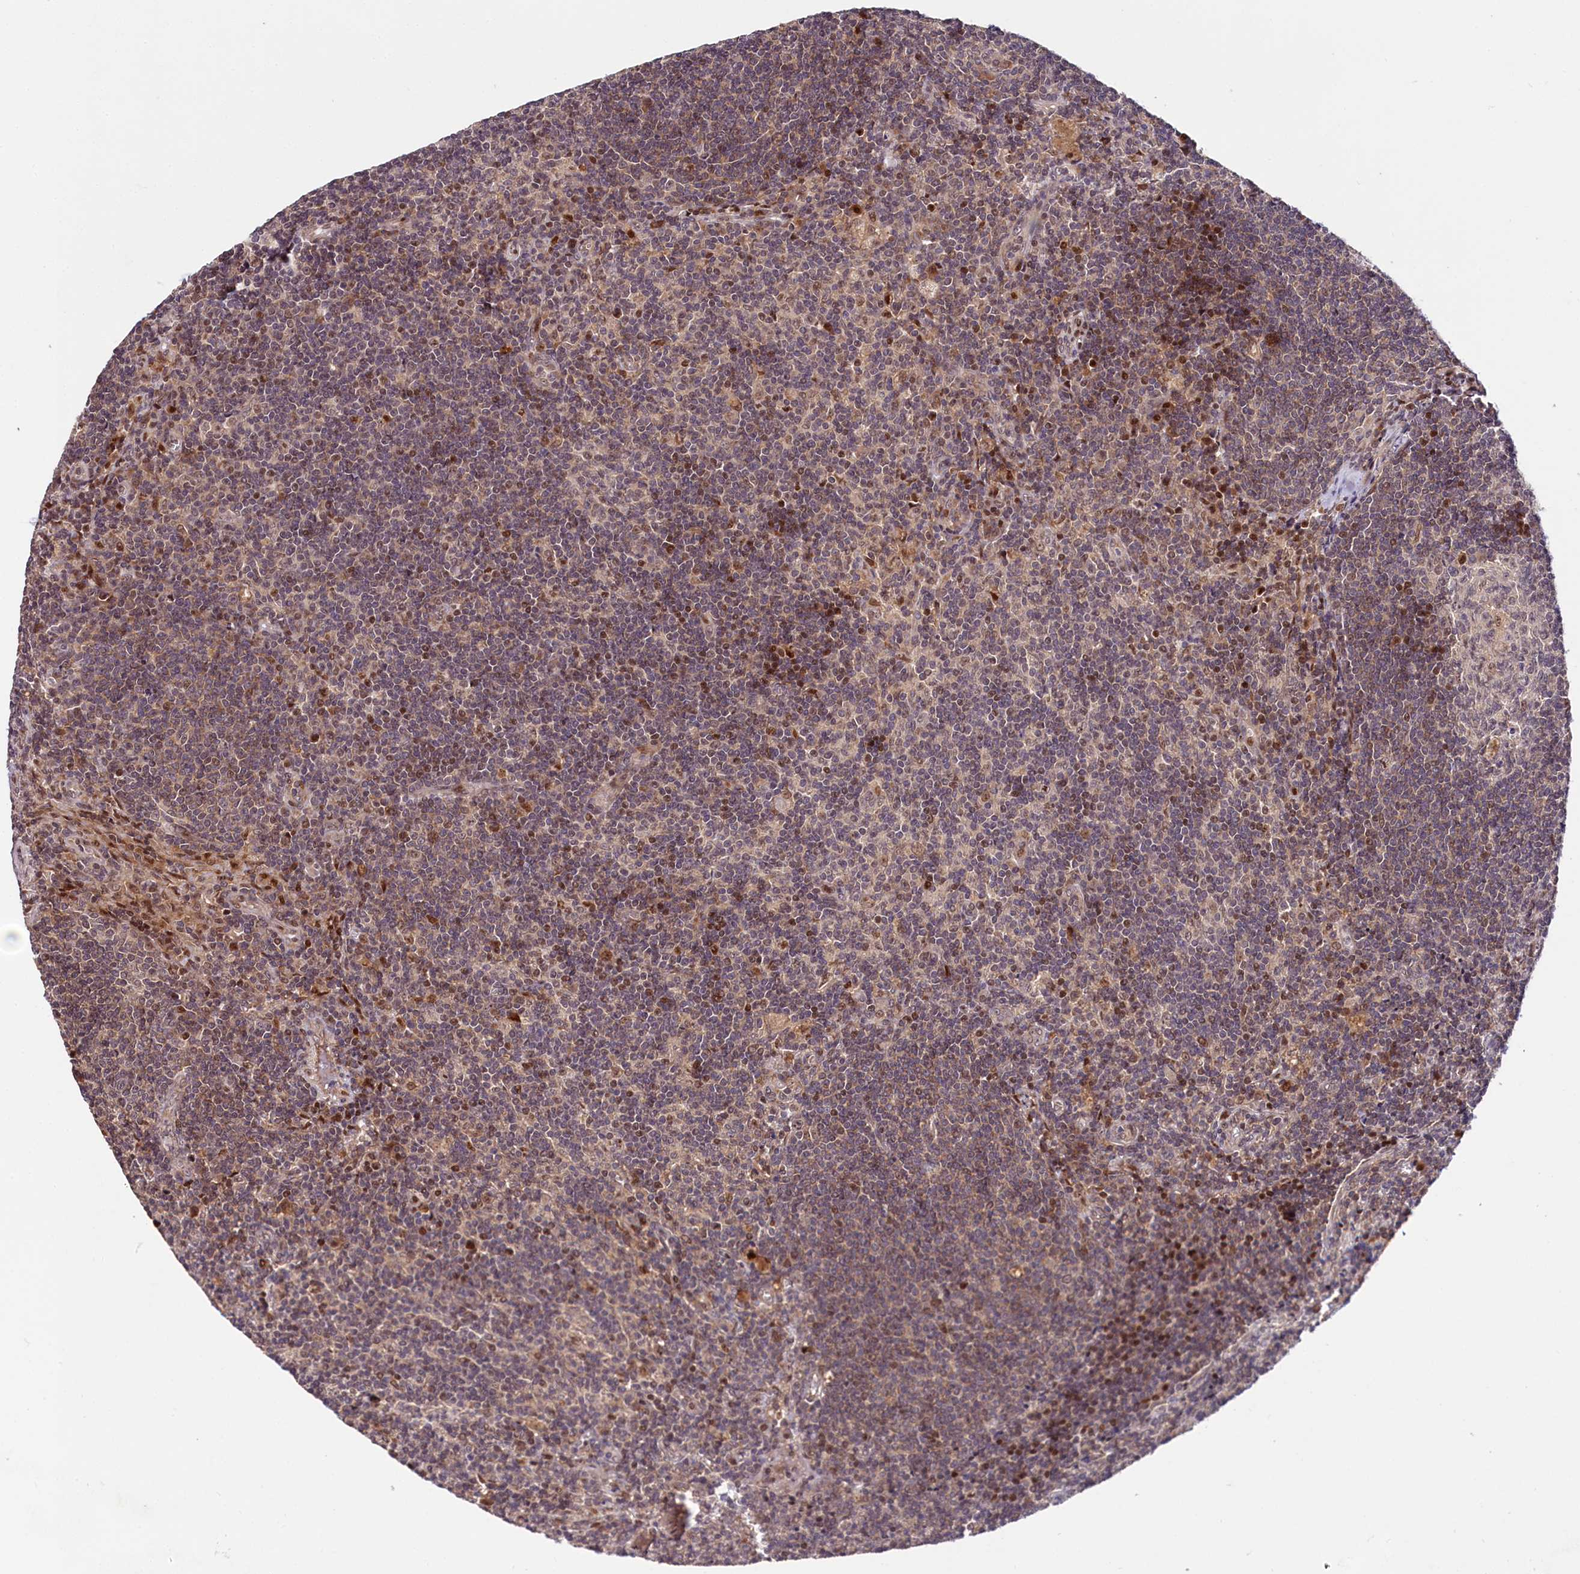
{"staining": {"intensity": "moderate", "quantity": "<25%", "location": "cytoplasmic/membranous,nuclear"}, "tissue": "lymph node", "cell_type": "Germinal center cells", "image_type": "normal", "snomed": [{"axis": "morphology", "description": "Normal tissue, NOS"}, {"axis": "topography", "description": "Lymph node"}], "caption": "Moderate cytoplasmic/membranous,nuclear expression is seen in approximately <25% of germinal center cells in unremarkable lymph node.", "gene": "N4BP2L1", "patient": {"sex": "male", "age": 69}}